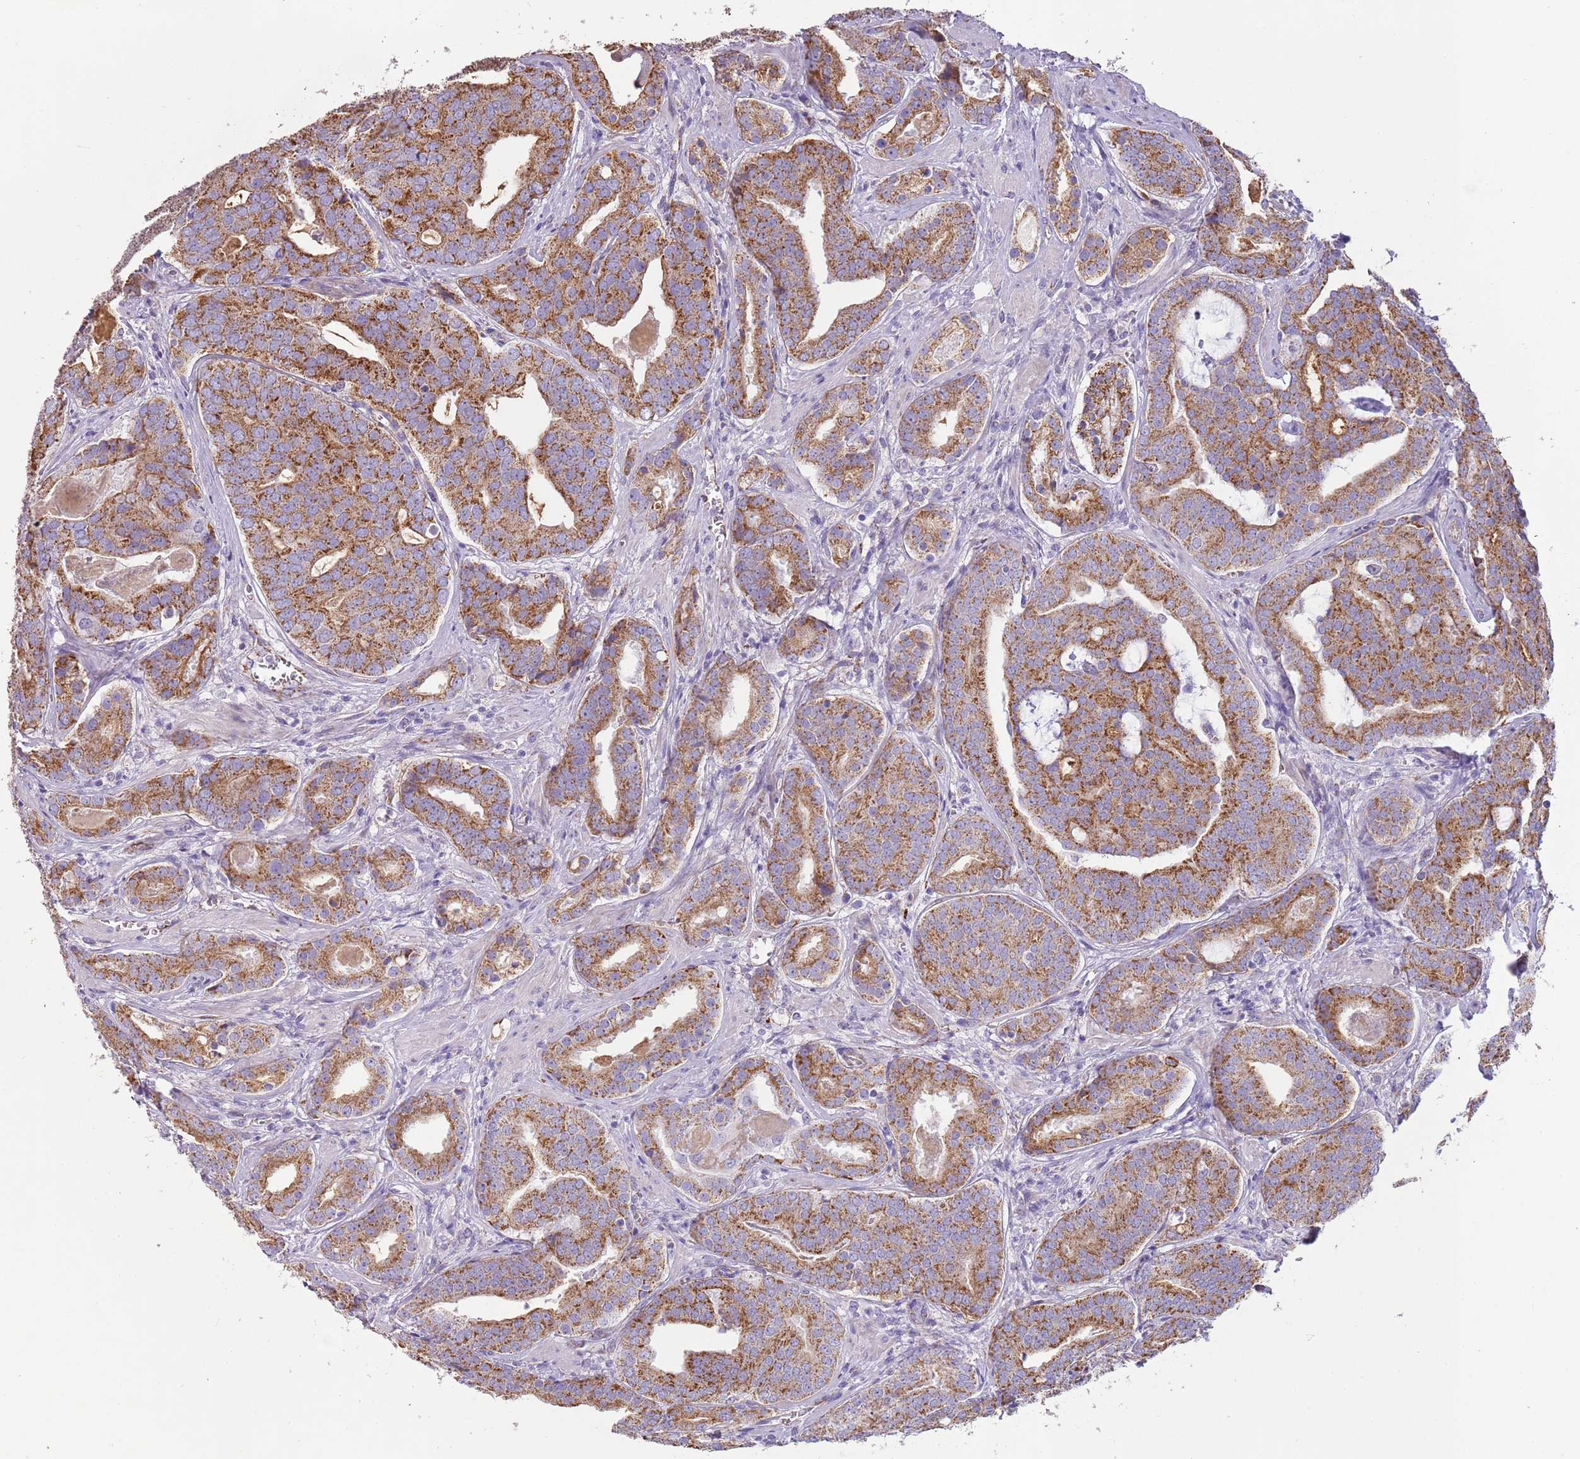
{"staining": {"intensity": "moderate", "quantity": ">75%", "location": "cytoplasmic/membranous"}, "tissue": "prostate cancer", "cell_type": "Tumor cells", "image_type": "cancer", "snomed": [{"axis": "morphology", "description": "Adenocarcinoma, High grade"}, {"axis": "topography", "description": "Prostate"}], "caption": "This micrograph reveals adenocarcinoma (high-grade) (prostate) stained with immunohistochemistry to label a protein in brown. The cytoplasmic/membranous of tumor cells show moderate positivity for the protein. Nuclei are counter-stained blue.", "gene": "RNF222", "patient": {"sex": "male", "age": 55}}